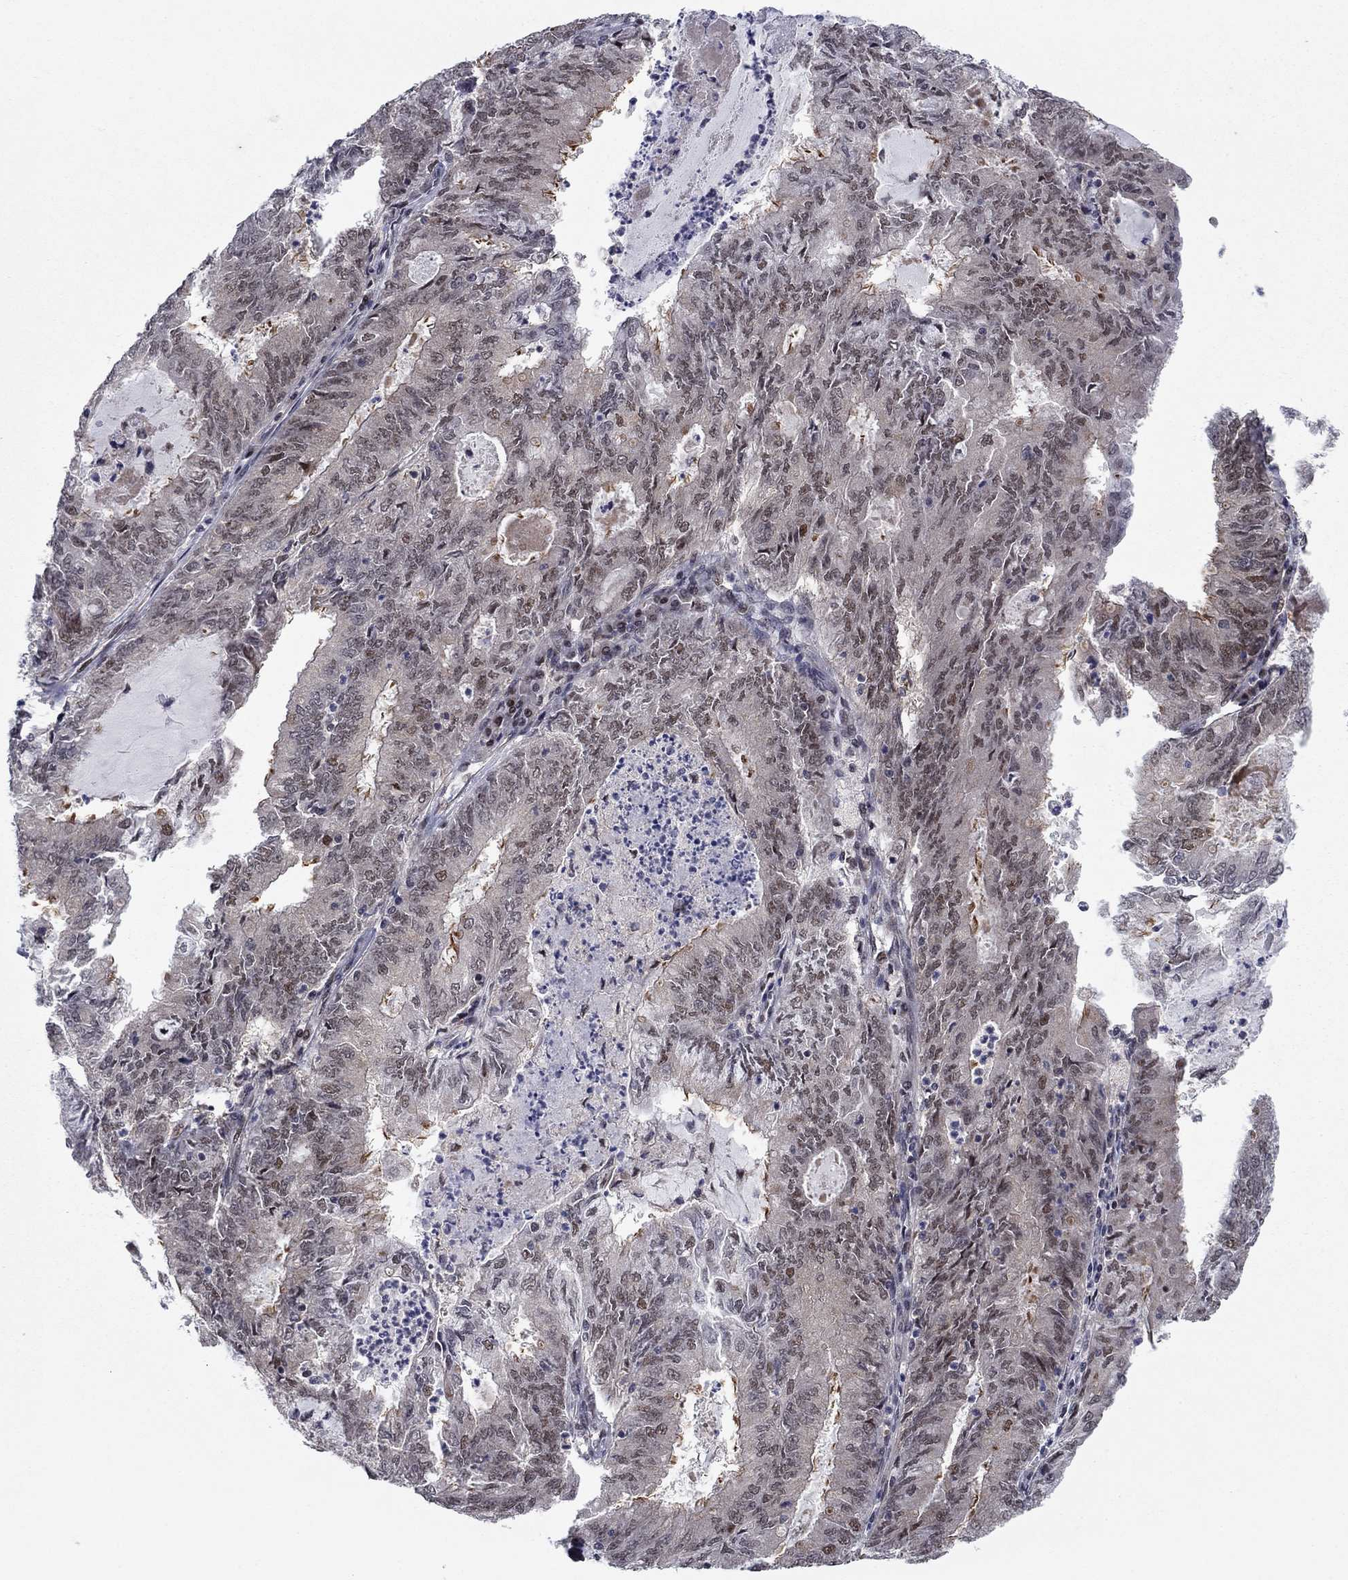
{"staining": {"intensity": "moderate", "quantity": "<25%", "location": "nuclear"}, "tissue": "endometrial cancer", "cell_type": "Tumor cells", "image_type": "cancer", "snomed": [{"axis": "morphology", "description": "Adenocarcinoma, NOS"}, {"axis": "topography", "description": "Endometrium"}], "caption": "Brown immunohistochemical staining in endometrial cancer (adenocarcinoma) exhibits moderate nuclear positivity in about <25% of tumor cells.", "gene": "PSMC1", "patient": {"sex": "female", "age": 57}}